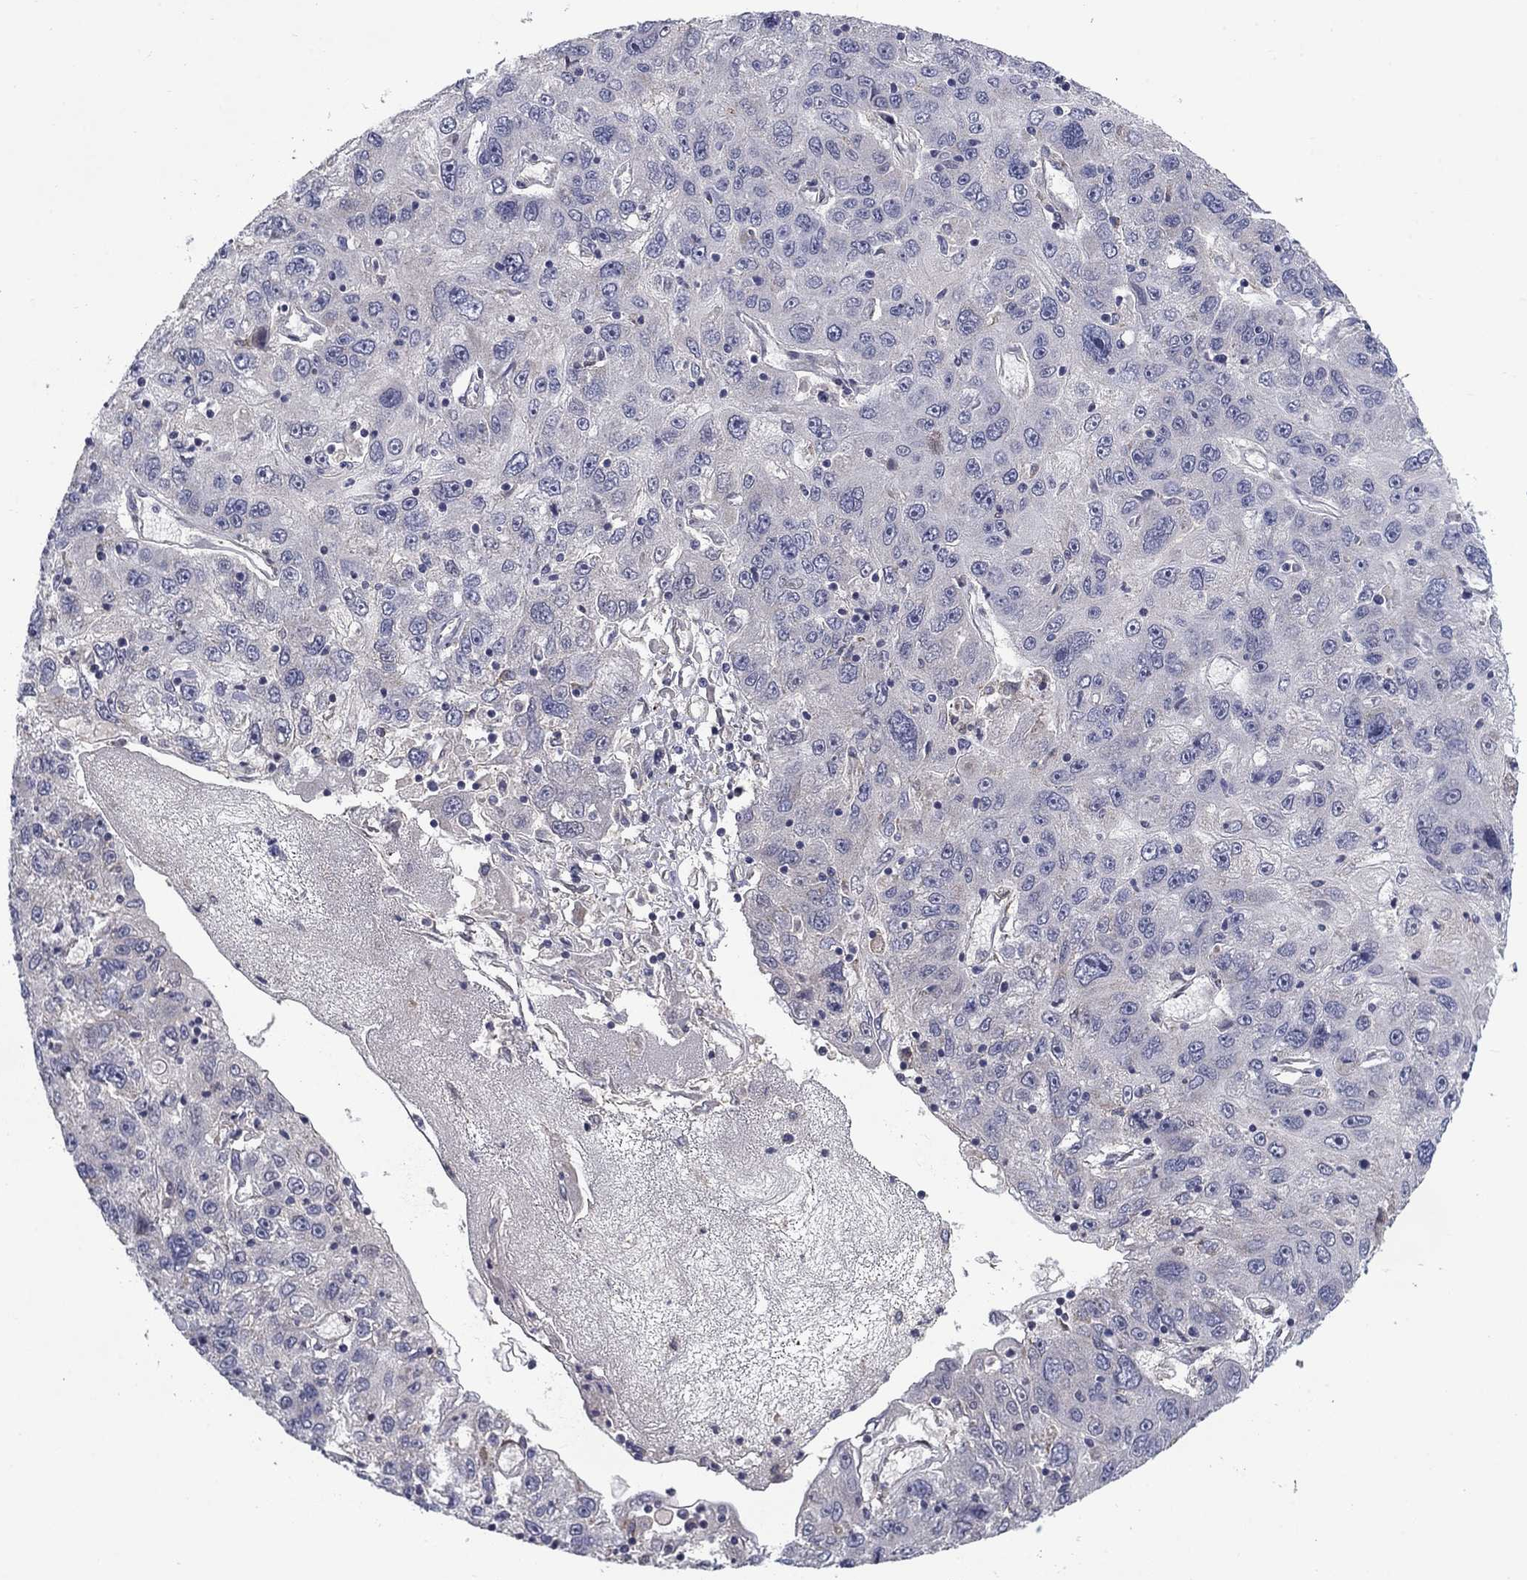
{"staining": {"intensity": "negative", "quantity": "none", "location": "none"}, "tissue": "stomach cancer", "cell_type": "Tumor cells", "image_type": "cancer", "snomed": [{"axis": "morphology", "description": "Adenocarcinoma, NOS"}, {"axis": "topography", "description": "Stomach"}], "caption": "Stomach cancer stained for a protein using immunohistochemistry (IHC) displays no staining tumor cells.", "gene": "FRK", "patient": {"sex": "male", "age": 56}}